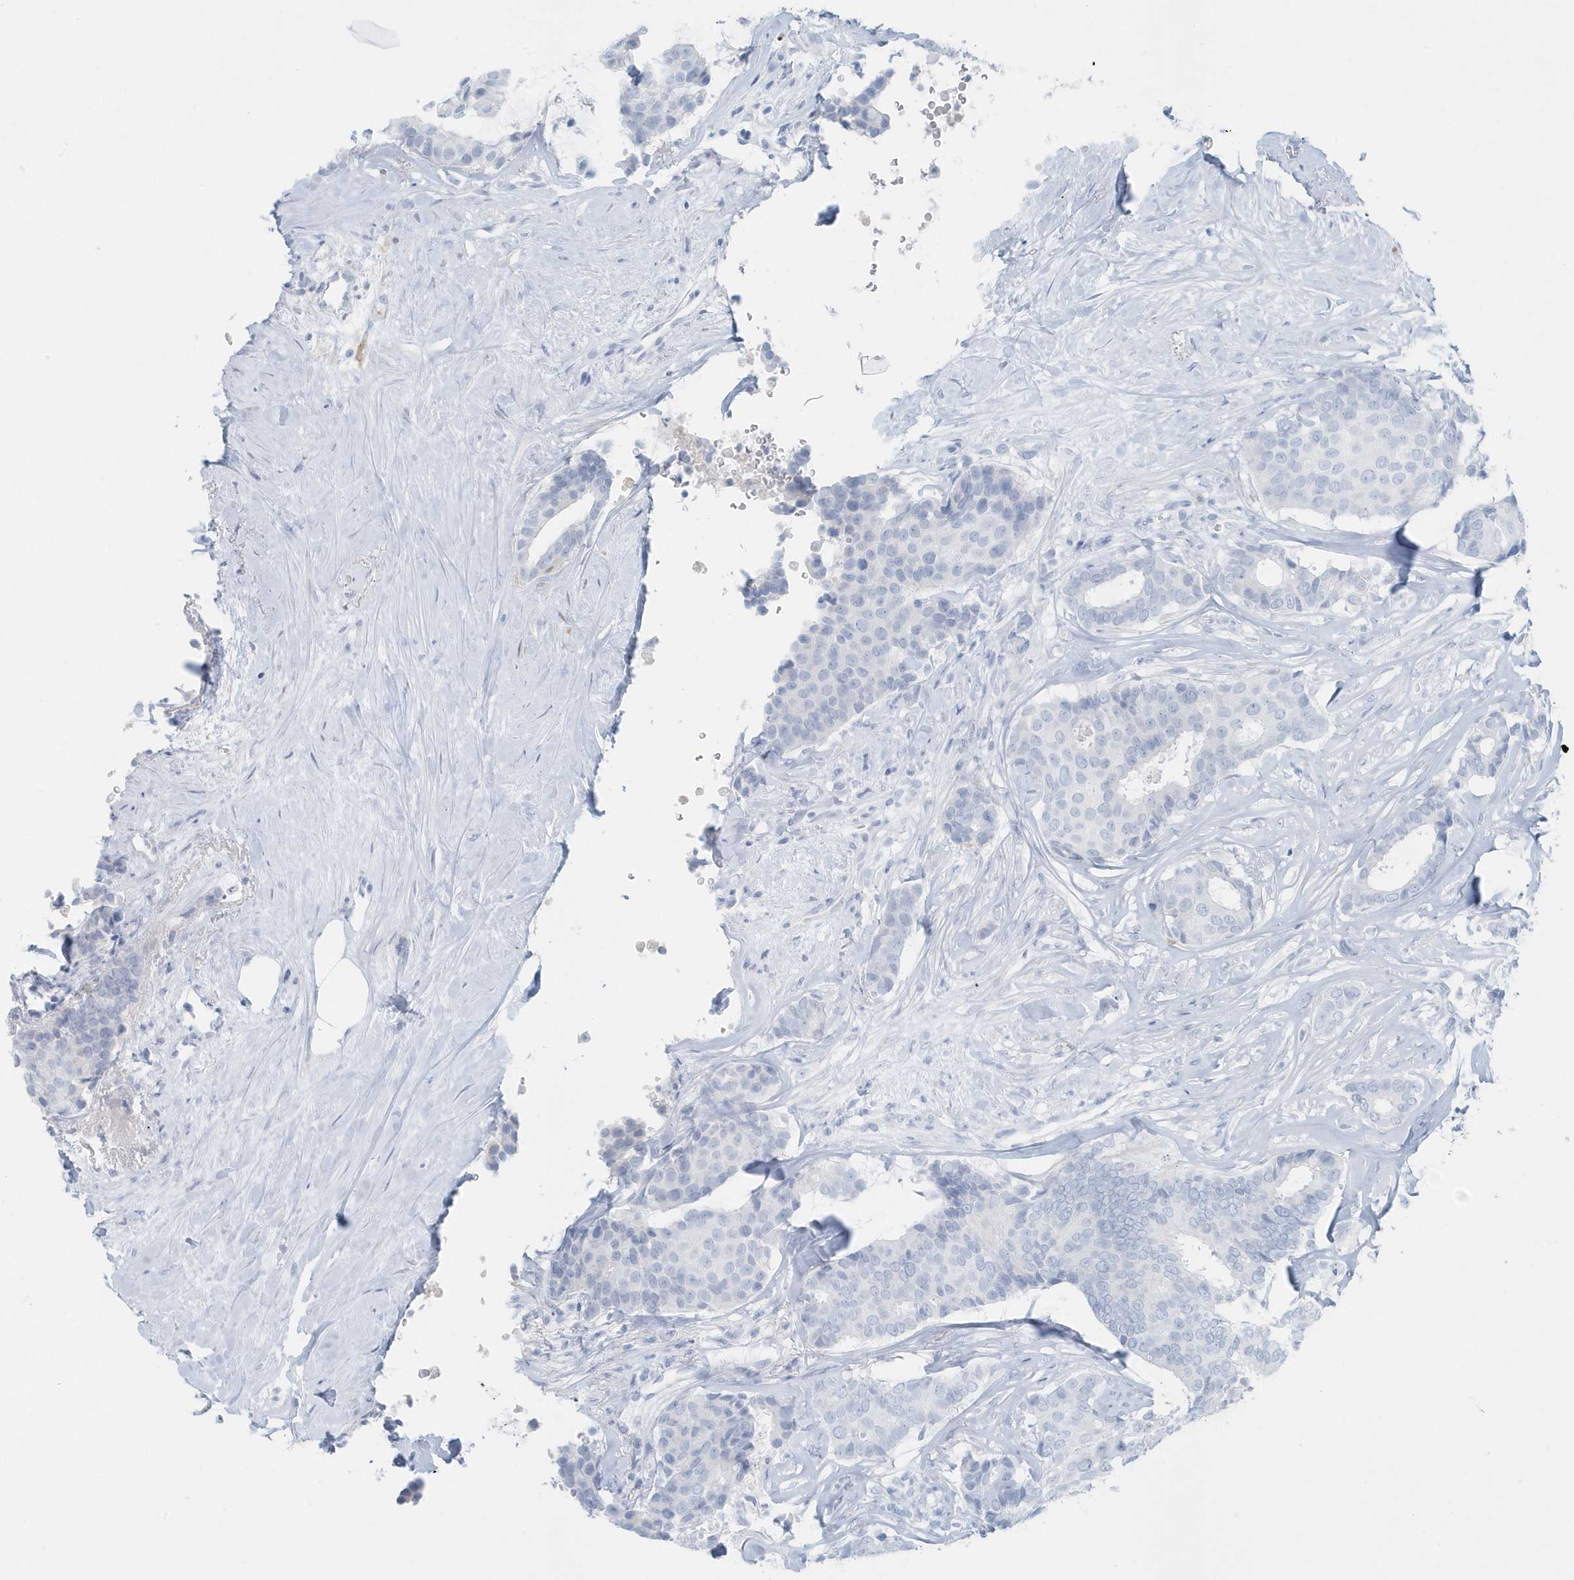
{"staining": {"intensity": "negative", "quantity": "none", "location": "none"}, "tissue": "breast cancer", "cell_type": "Tumor cells", "image_type": "cancer", "snomed": [{"axis": "morphology", "description": "Duct carcinoma"}, {"axis": "topography", "description": "Breast"}], "caption": "Micrograph shows no protein positivity in tumor cells of breast intraductal carcinoma tissue.", "gene": "FAM98A", "patient": {"sex": "female", "age": 75}}